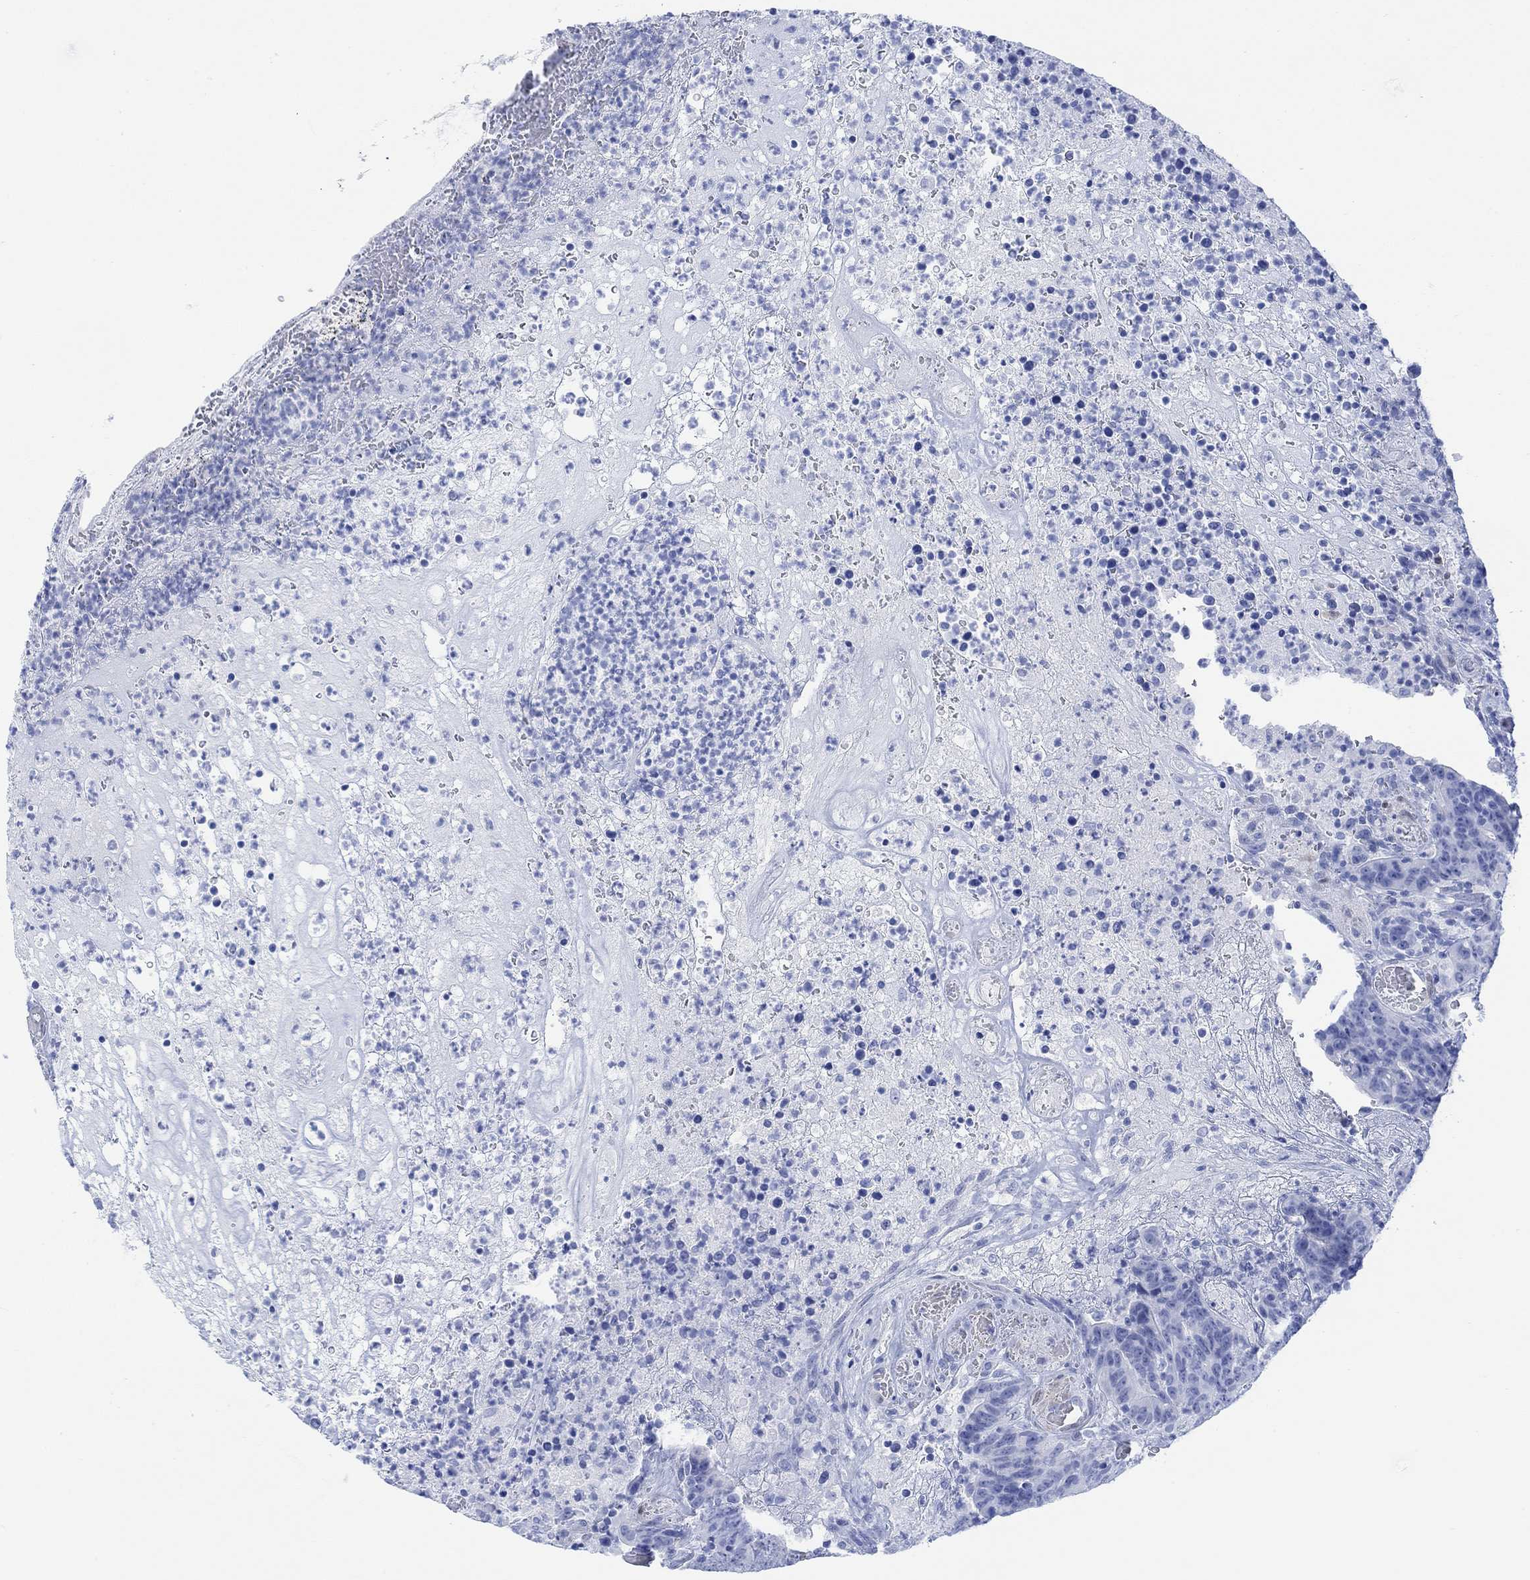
{"staining": {"intensity": "negative", "quantity": "none", "location": "none"}, "tissue": "colorectal cancer", "cell_type": "Tumor cells", "image_type": "cancer", "snomed": [{"axis": "morphology", "description": "Adenocarcinoma, NOS"}, {"axis": "topography", "description": "Colon"}], "caption": "High power microscopy image of an IHC photomicrograph of colorectal cancer (adenocarcinoma), revealing no significant expression in tumor cells.", "gene": "TPPP3", "patient": {"sex": "female", "age": 75}}